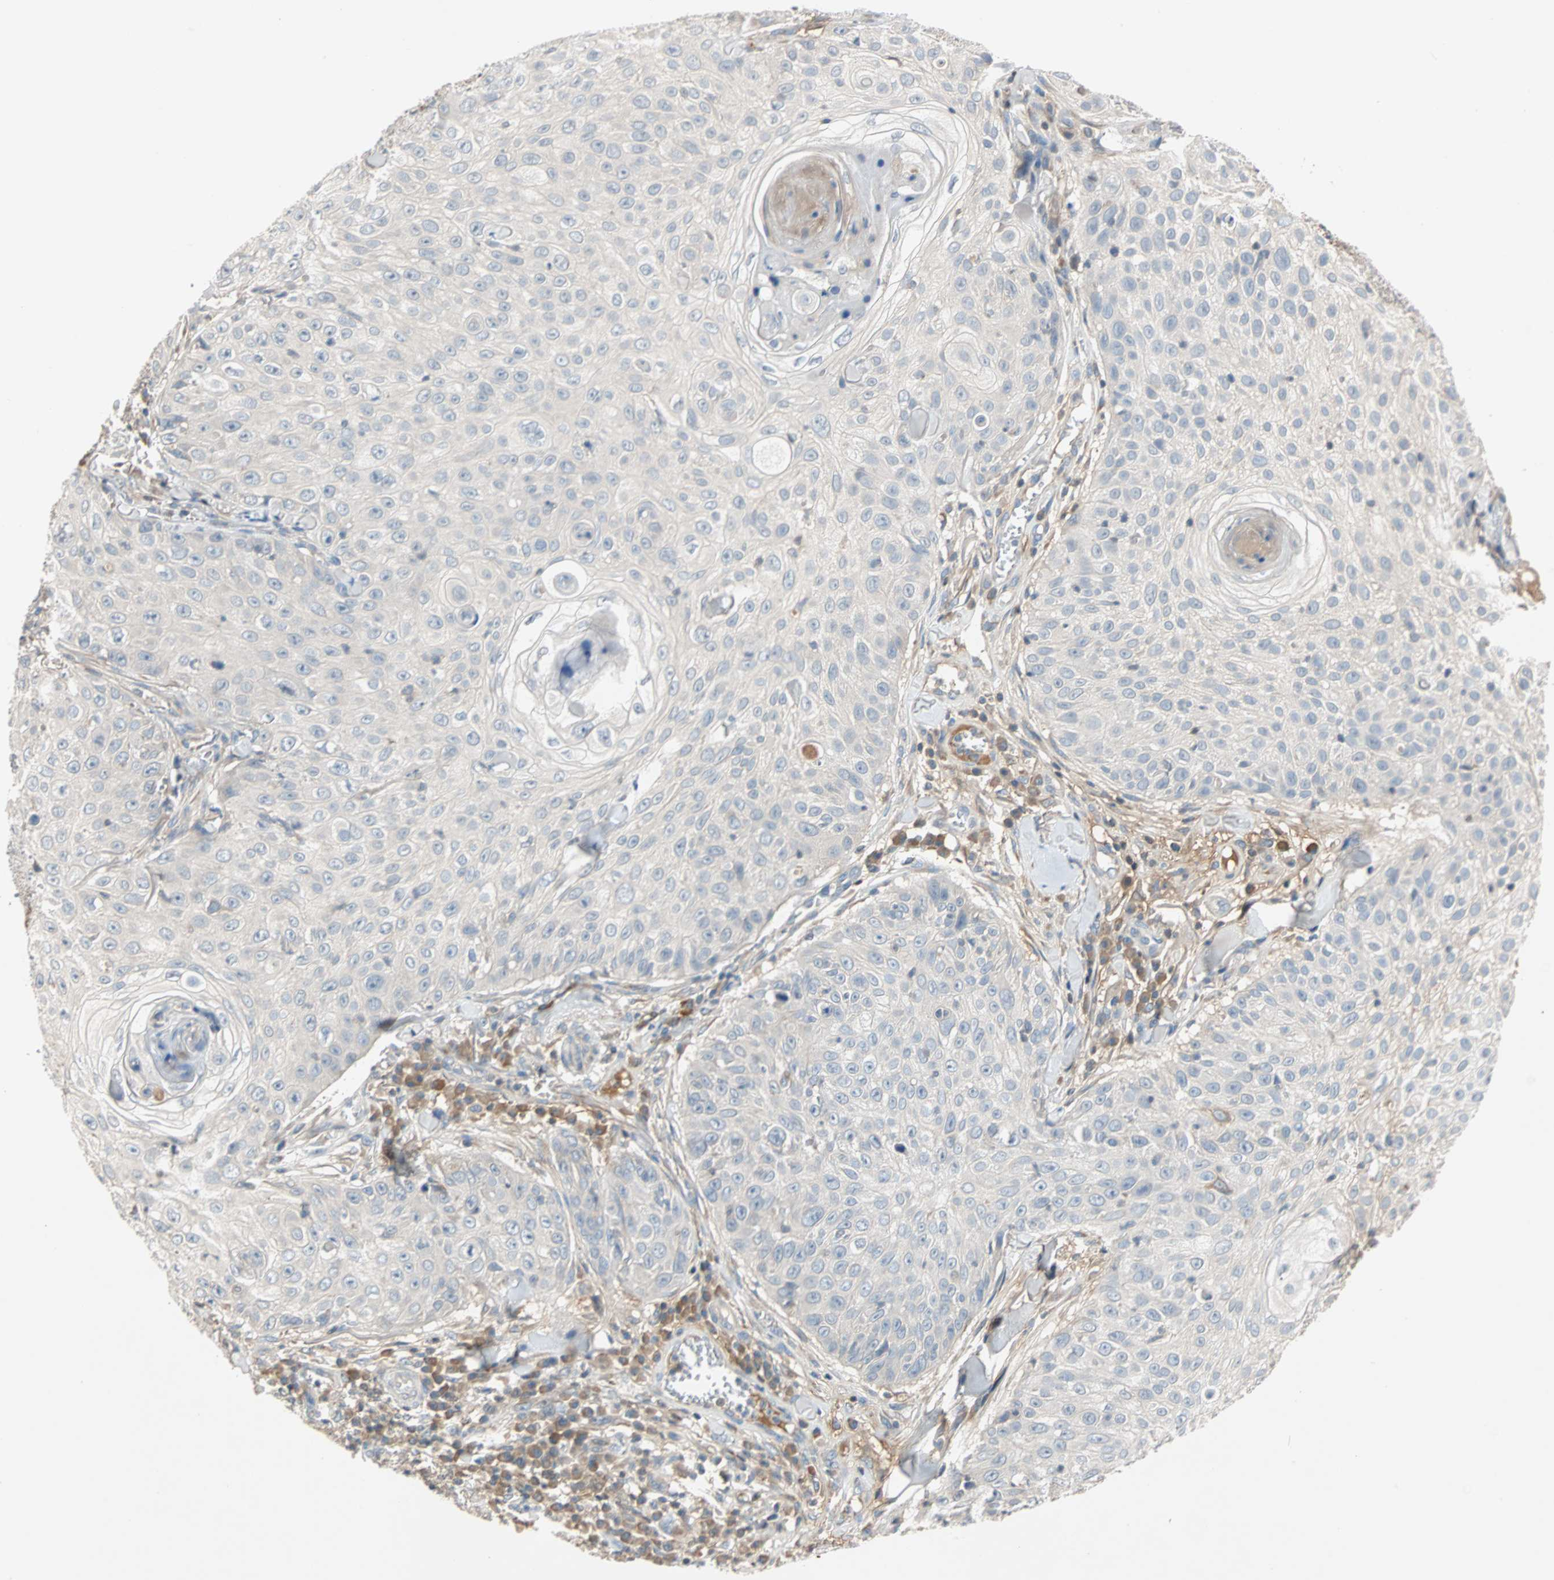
{"staining": {"intensity": "negative", "quantity": "none", "location": "none"}, "tissue": "skin cancer", "cell_type": "Tumor cells", "image_type": "cancer", "snomed": [{"axis": "morphology", "description": "Squamous cell carcinoma, NOS"}, {"axis": "topography", "description": "Skin"}], "caption": "There is no significant staining in tumor cells of skin cancer (squamous cell carcinoma).", "gene": "MAP4K1", "patient": {"sex": "male", "age": 86}}